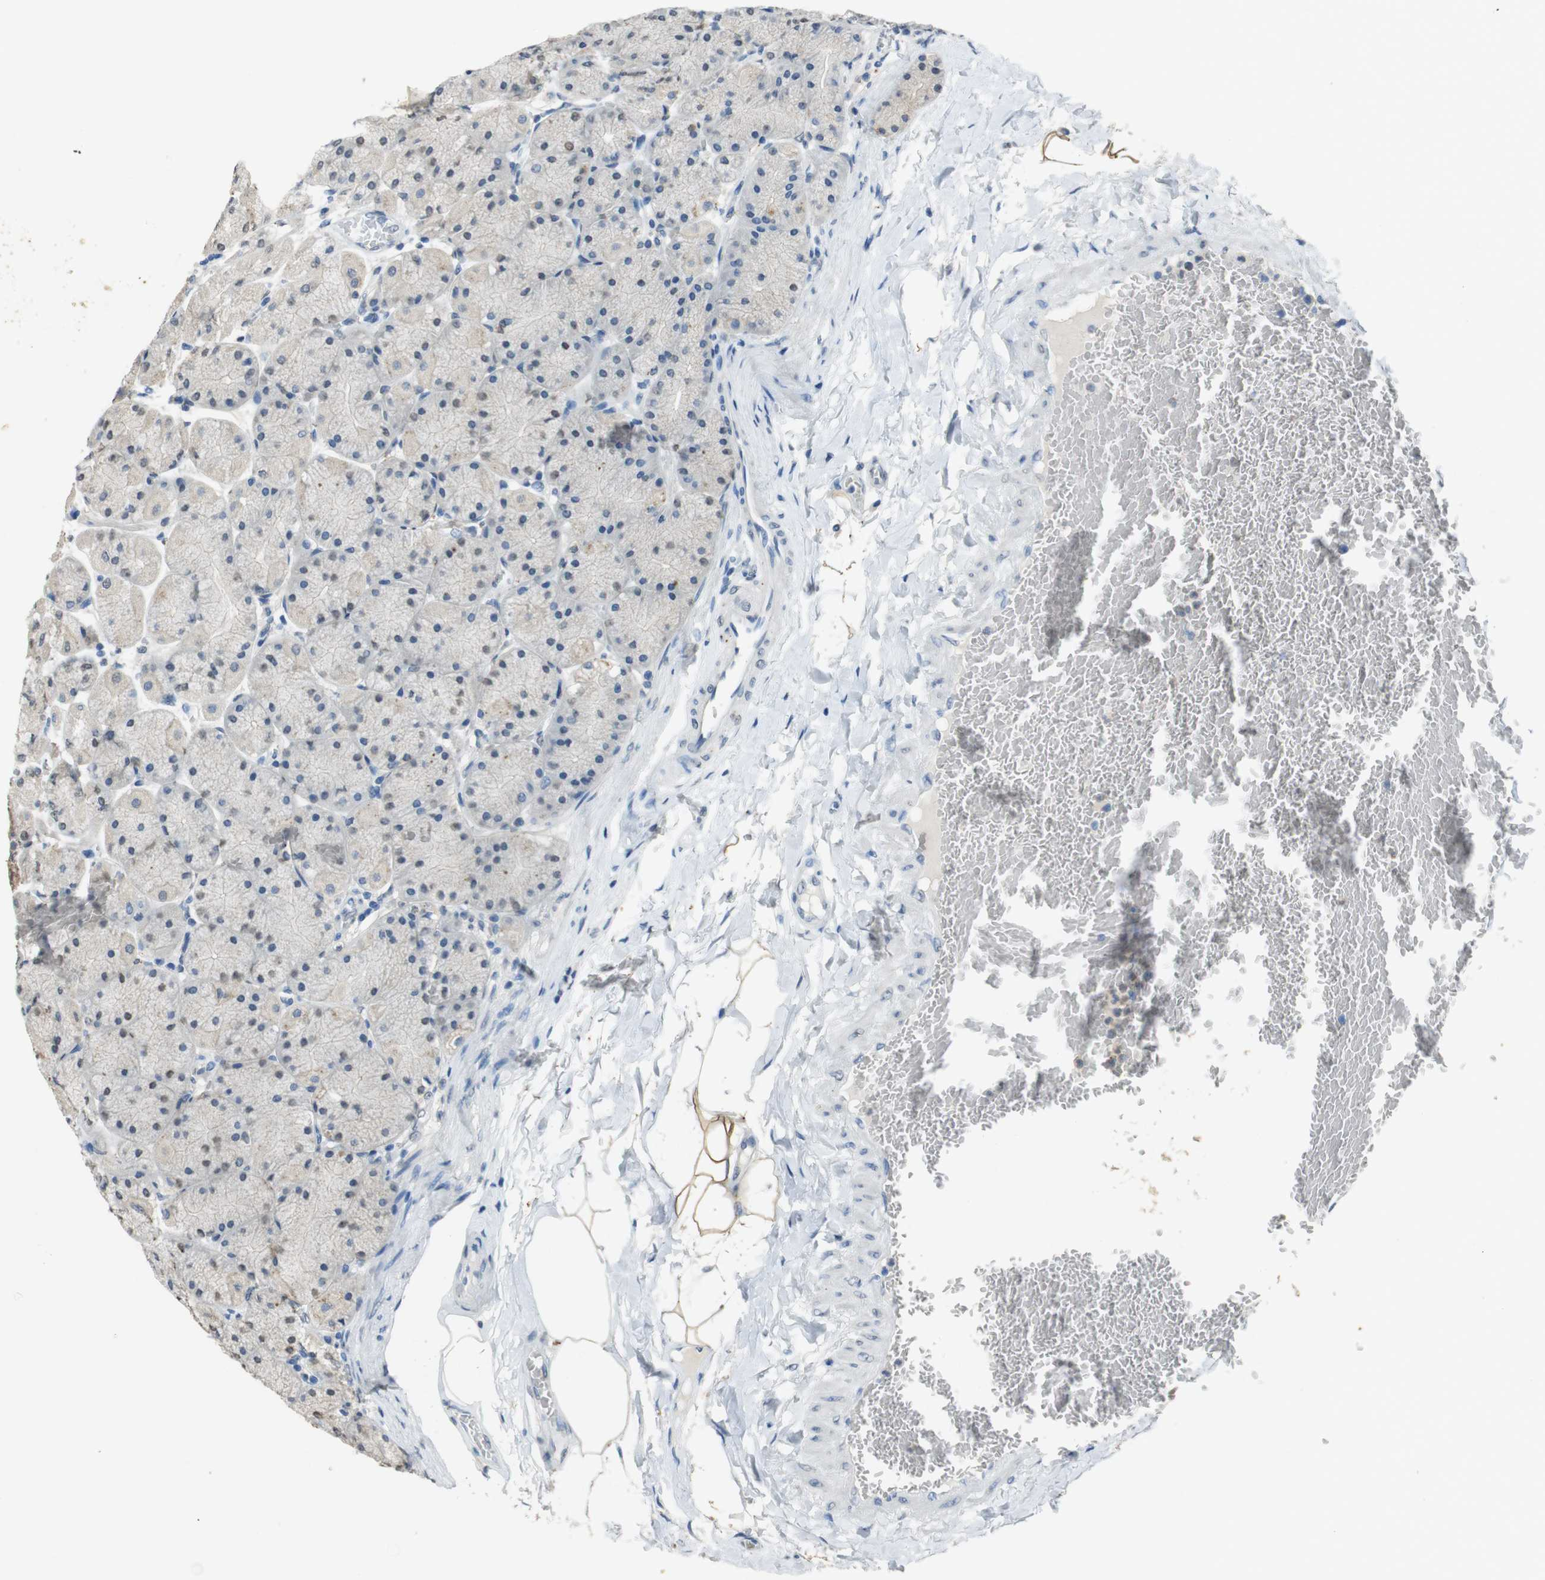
{"staining": {"intensity": "negative", "quantity": "none", "location": "none"}, "tissue": "stomach", "cell_type": "Glandular cells", "image_type": "normal", "snomed": [{"axis": "morphology", "description": "Normal tissue, NOS"}, {"axis": "topography", "description": "Stomach, upper"}], "caption": "Unremarkable stomach was stained to show a protein in brown. There is no significant positivity in glandular cells. Brightfield microscopy of IHC stained with DAB (3,3'-diaminobenzidine) (brown) and hematoxylin (blue), captured at high magnification.", "gene": "STBD1", "patient": {"sex": "female", "age": 56}}